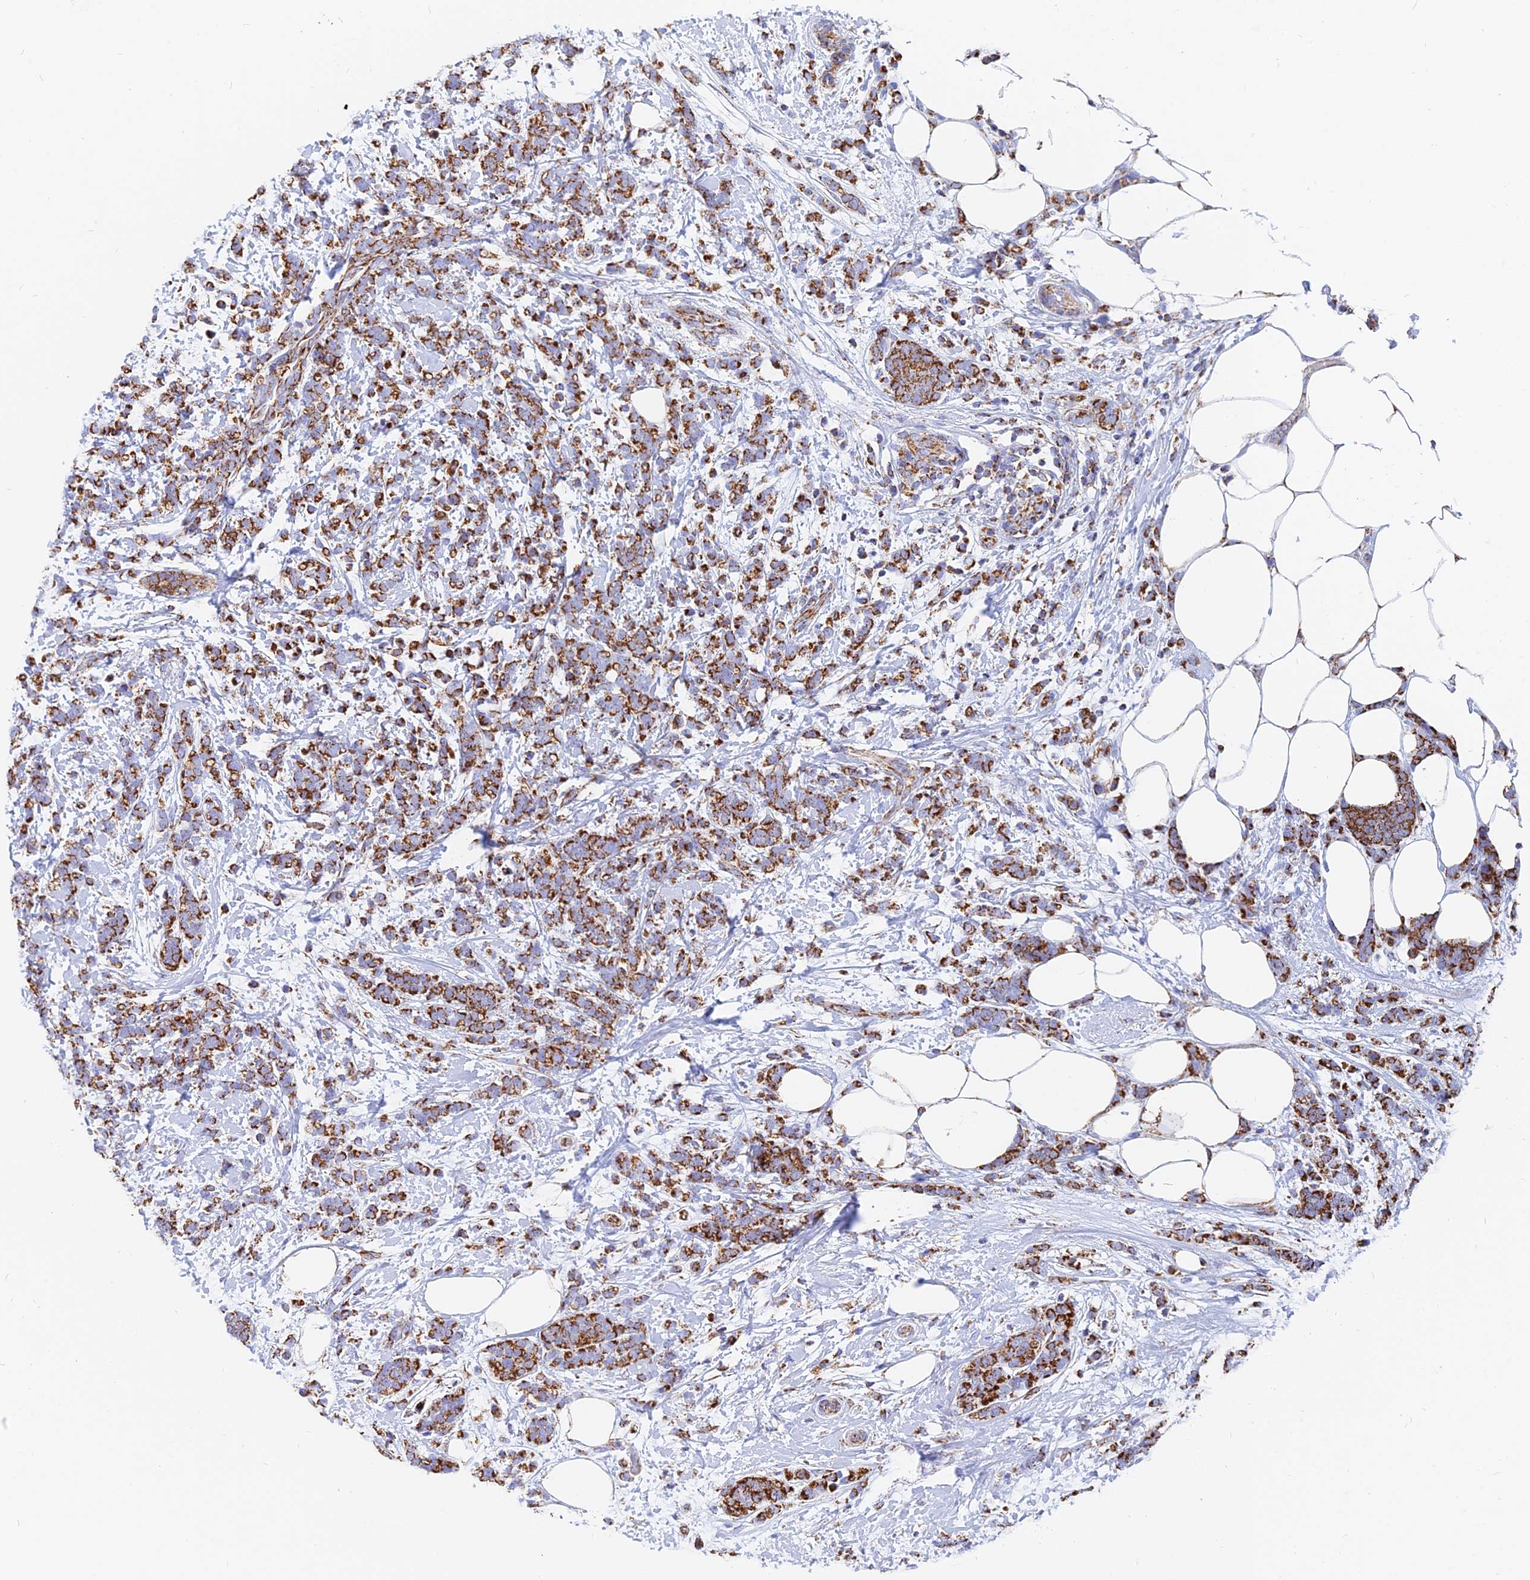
{"staining": {"intensity": "strong", "quantity": ">75%", "location": "cytoplasmic/membranous"}, "tissue": "breast cancer", "cell_type": "Tumor cells", "image_type": "cancer", "snomed": [{"axis": "morphology", "description": "Lobular carcinoma"}, {"axis": "topography", "description": "Breast"}], "caption": "Tumor cells reveal strong cytoplasmic/membranous staining in approximately >75% of cells in breast cancer.", "gene": "NDUFB6", "patient": {"sex": "female", "age": 58}}